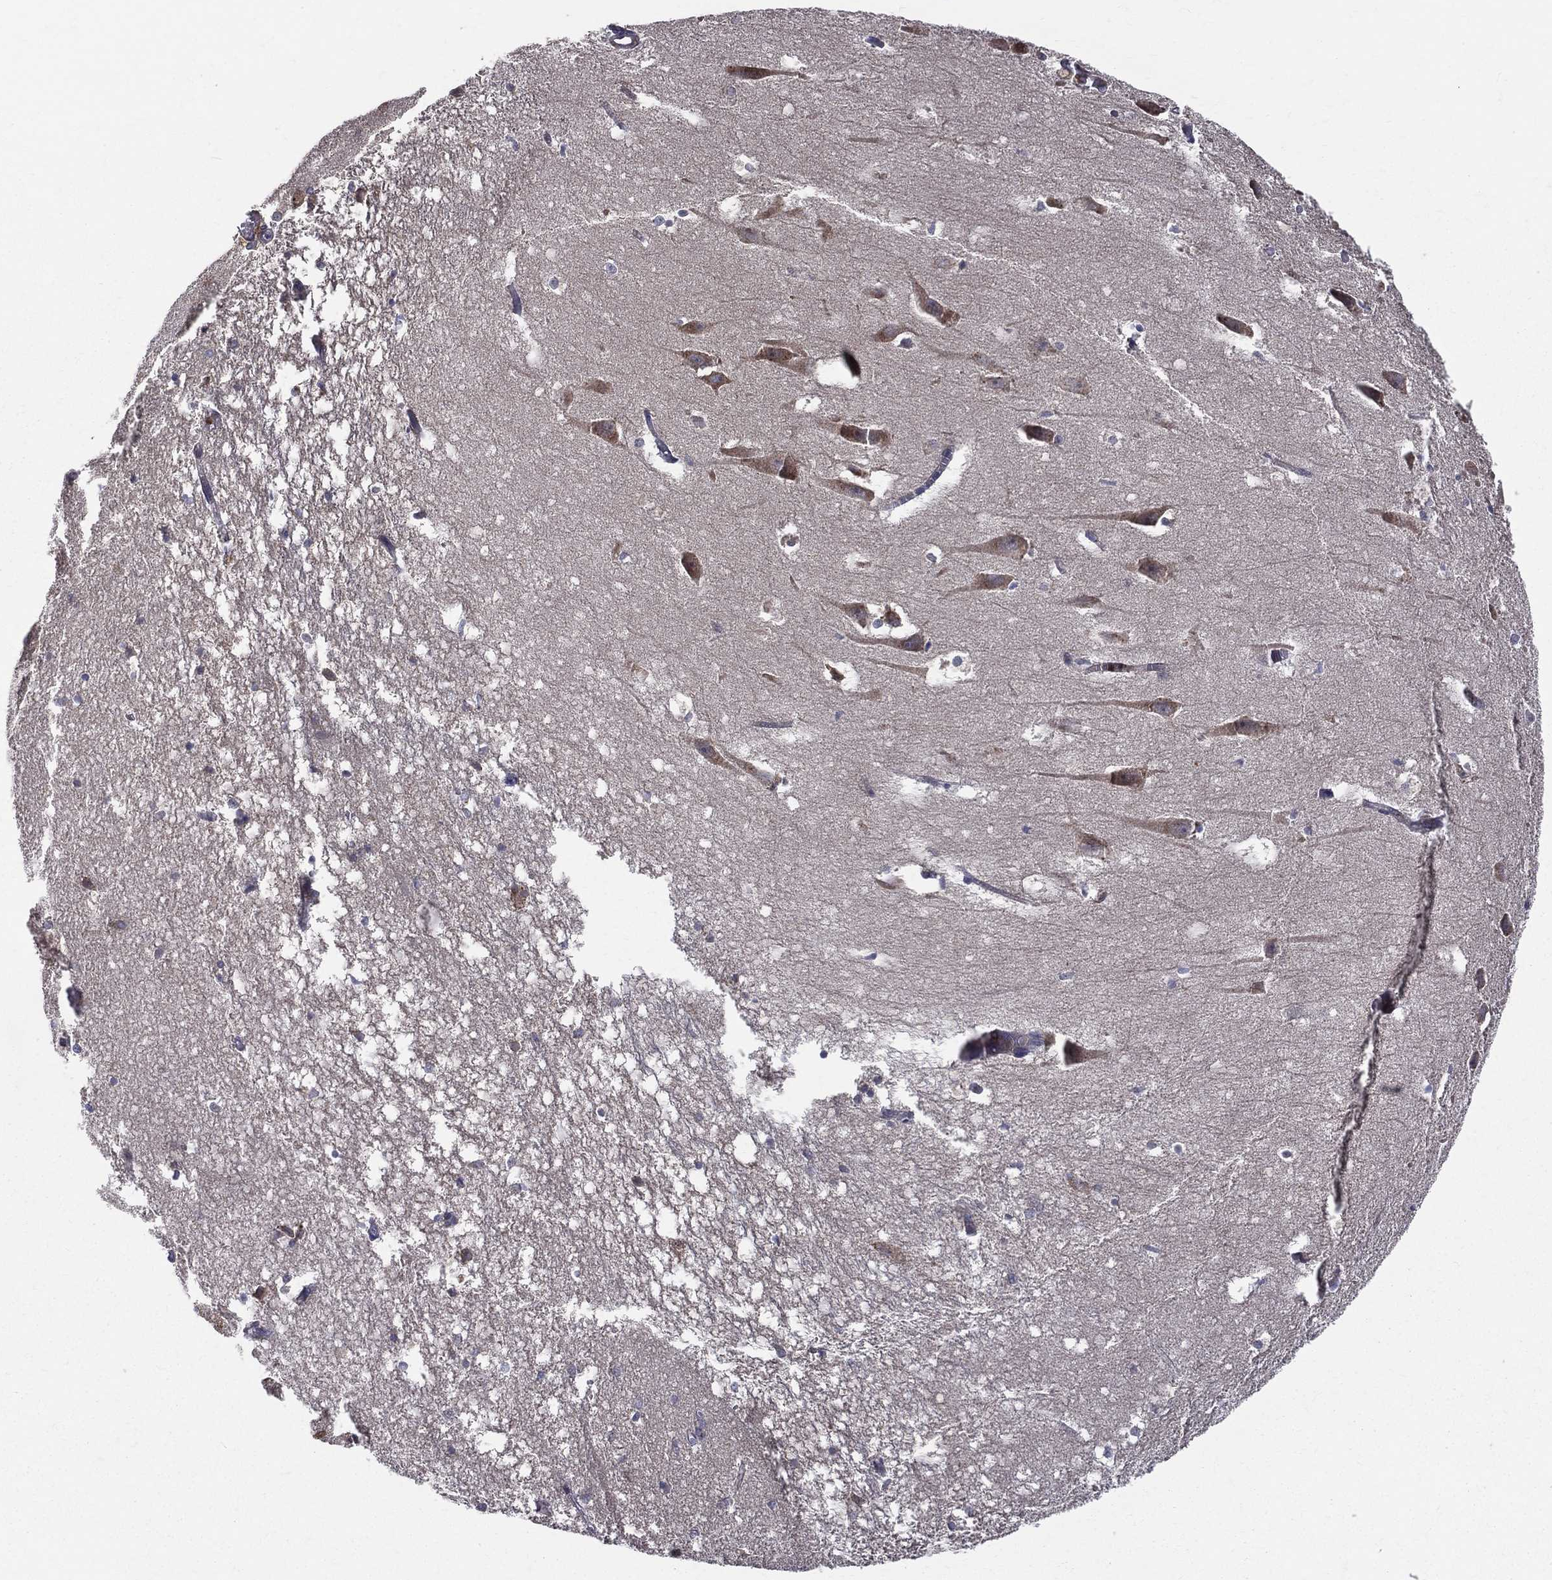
{"staining": {"intensity": "negative", "quantity": "none", "location": "none"}, "tissue": "hippocampus", "cell_type": "Glial cells", "image_type": "normal", "snomed": [{"axis": "morphology", "description": "Normal tissue, NOS"}, {"axis": "topography", "description": "Lateral ventricle wall"}, {"axis": "topography", "description": "Hippocampus"}], "caption": "A micrograph of hippocampus stained for a protein exhibits no brown staining in glial cells. The staining is performed using DAB (3,3'-diaminobenzidine) brown chromogen with nuclei counter-stained in using hematoxylin.", "gene": "MIX23", "patient": {"sex": "female", "age": 63}}